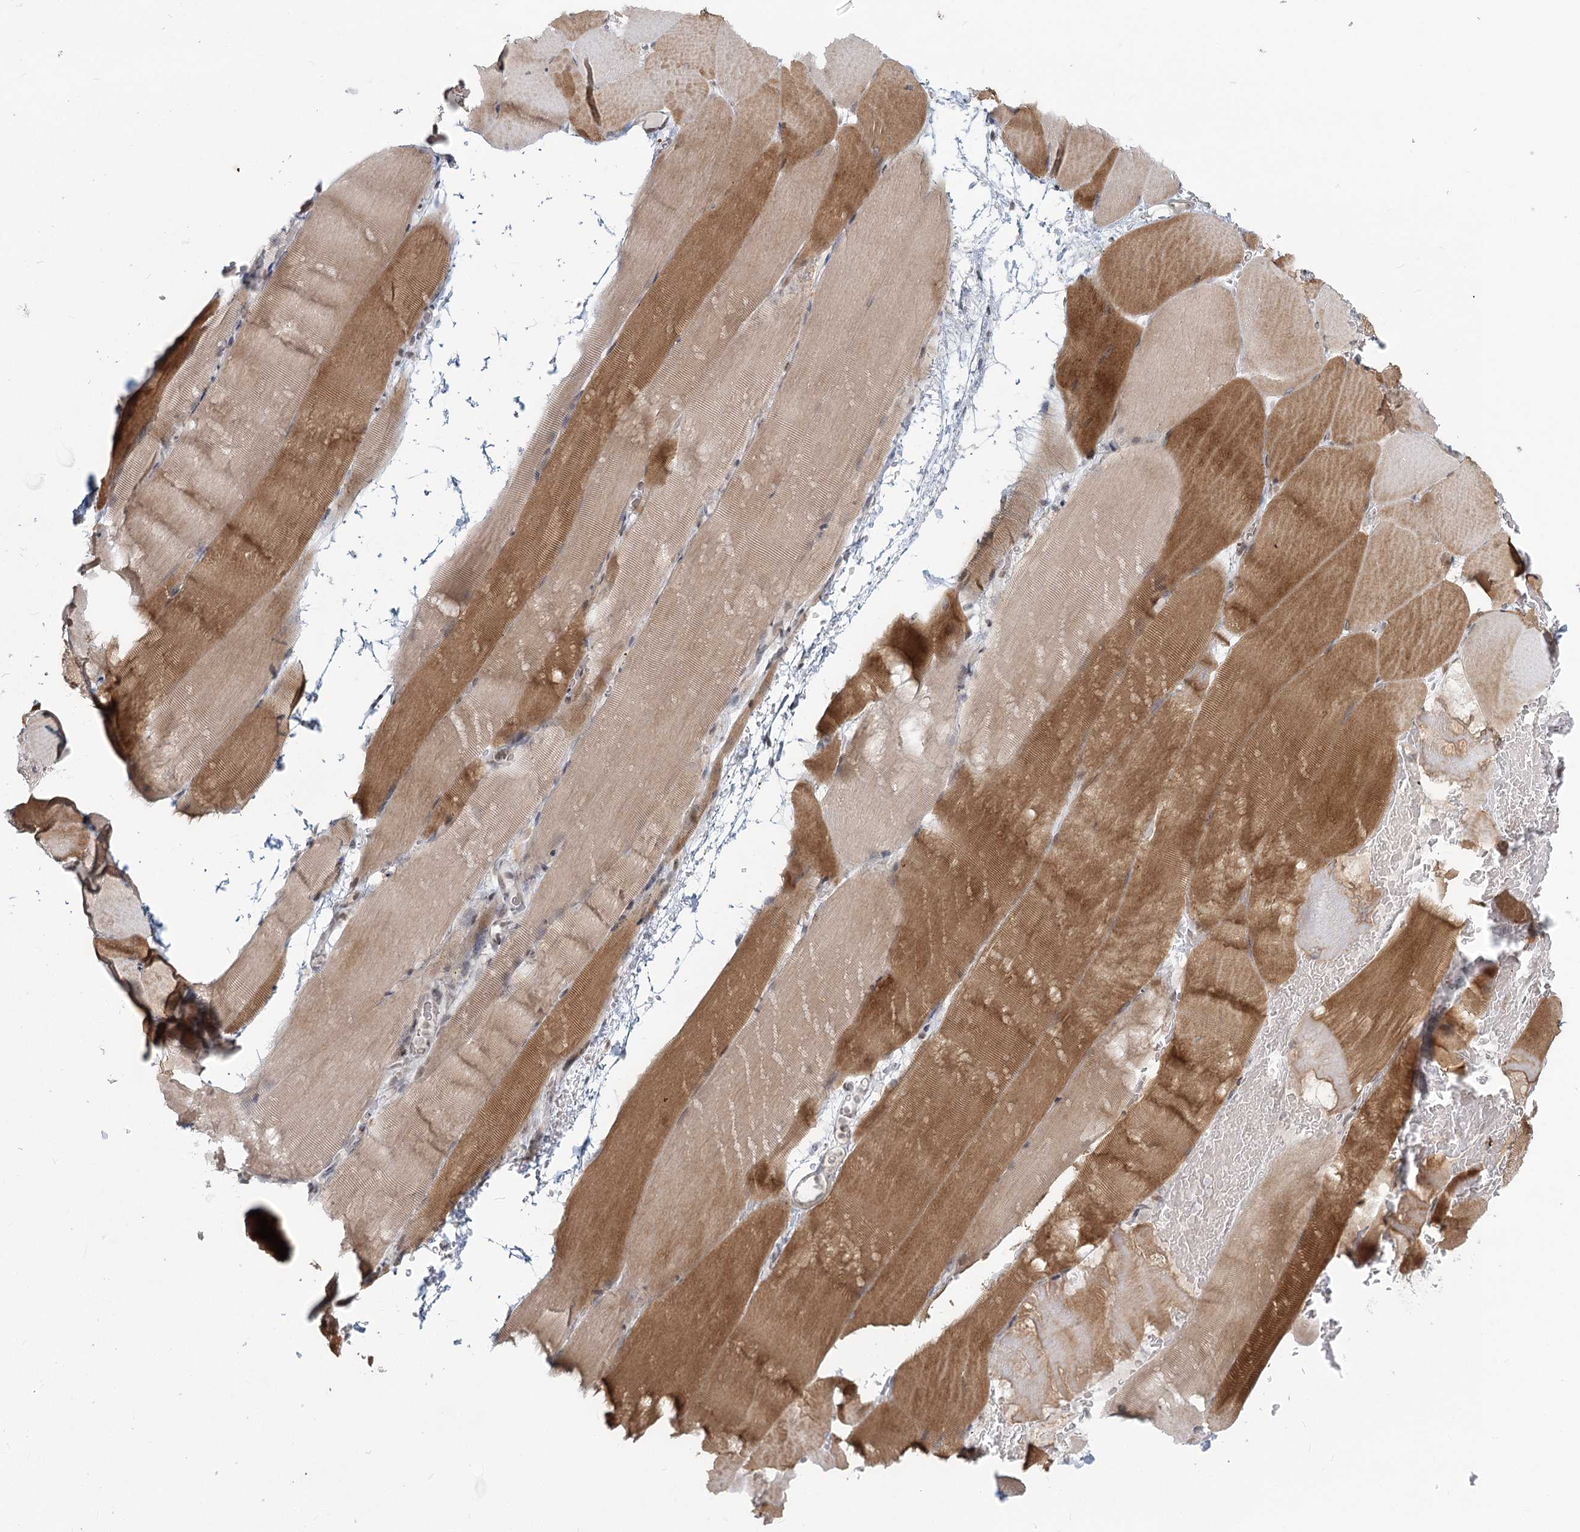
{"staining": {"intensity": "moderate", "quantity": ">75%", "location": "cytoplasmic/membranous"}, "tissue": "skeletal muscle", "cell_type": "Myocytes", "image_type": "normal", "snomed": [{"axis": "morphology", "description": "Normal tissue, NOS"}, {"axis": "topography", "description": "Skeletal muscle"}, {"axis": "topography", "description": "Parathyroid gland"}], "caption": "Myocytes exhibit medium levels of moderate cytoplasmic/membranous staining in about >75% of cells in unremarkable human skeletal muscle. Nuclei are stained in blue.", "gene": "R3HCC1L", "patient": {"sex": "female", "age": 37}}